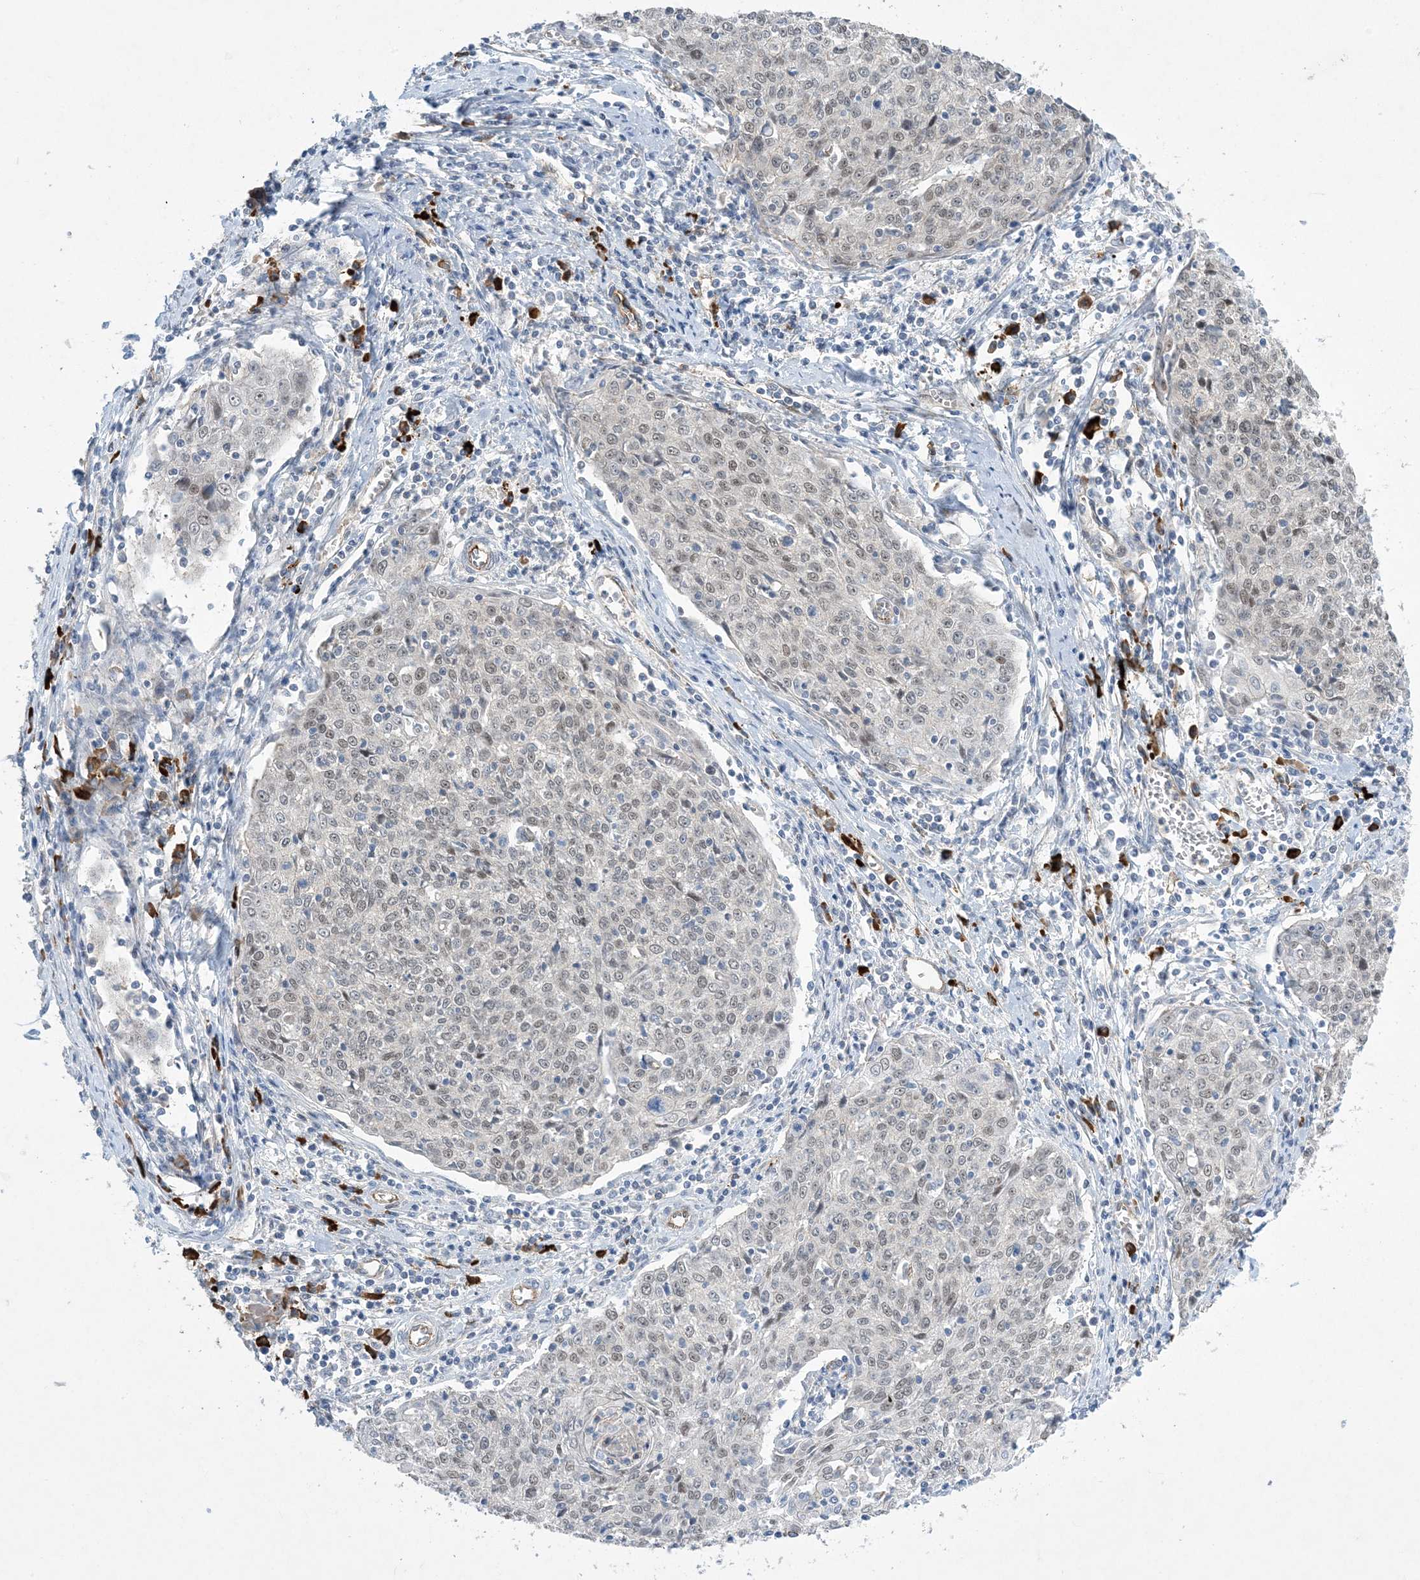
{"staining": {"intensity": "weak", "quantity": "<25%", "location": "nuclear"}, "tissue": "cervical cancer", "cell_type": "Tumor cells", "image_type": "cancer", "snomed": [{"axis": "morphology", "description": "Squamous cell carcinoma, NOS"}, {"axis": "topography", "description": "Cervix"}], "caption": "Tumor cells are negative for protein expression in human cervical cancer. Brightfield microscopy of IHC stained with DAB (brown) and hematoxylin (blue), captured at high magnification.", "gene": "AOC1", "patient": {"sex": "female", "age": 48}}